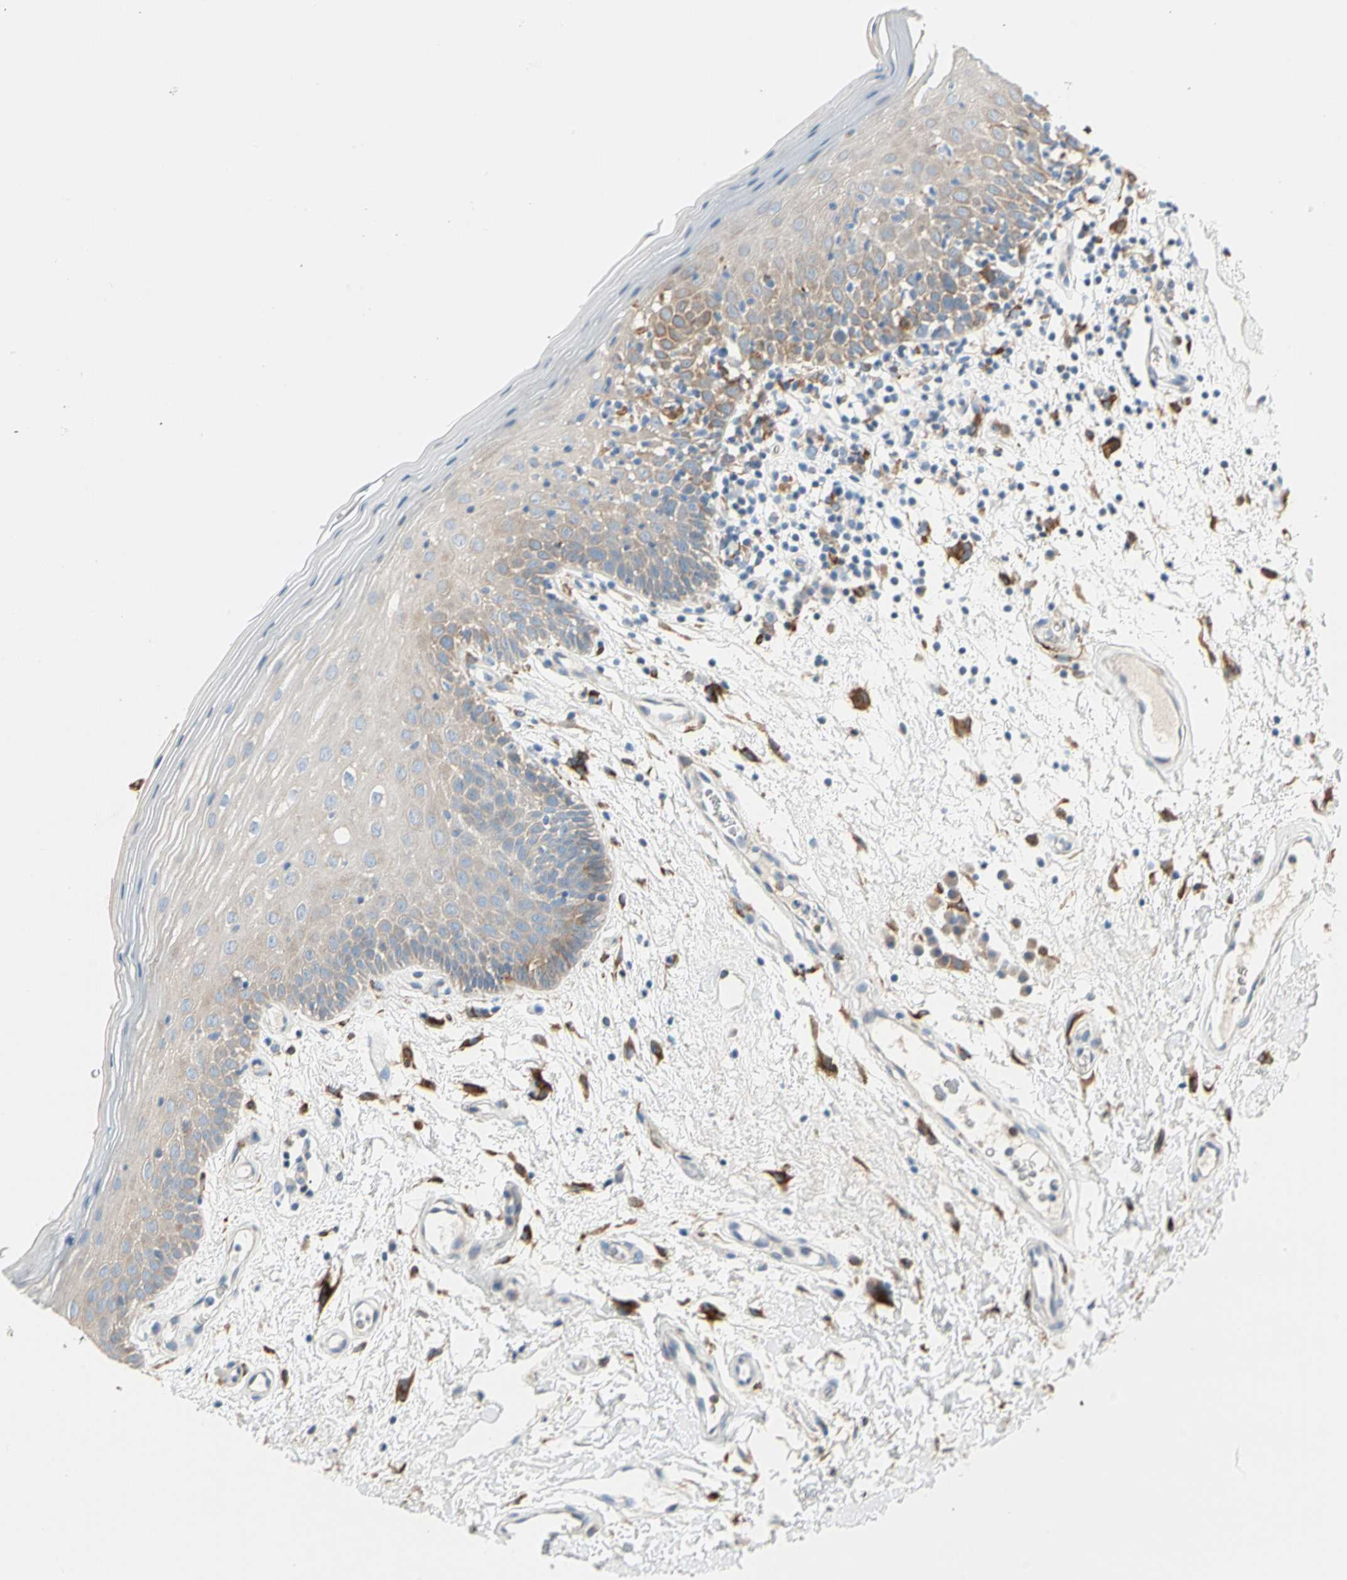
{"staining": {"intensity": "moderate", "quantity": "25%-75%", "location": "cytoplasmic/membranous"}, "tissue": "oral mucosa", "cell_type": "Squamous epithelial cells", "image_type": "normal", "snomed": [{"axis": "morphology", "description": "Normal tissue, NOS"}, {"axis": "morphology", "description": "Squamous cell carcinoma, NOS"}, {"axis": "topography", "description": "Skeletal muscle"}, {"axis": "topography", "description": "Oral tissue"}, {"axis": "topography", "description": "Head-Neck"}], "caption": "Immunohistochemistry micrograph of unremarkable oral mucosa: oral mucosa stained using immunohistochemistry (IHC) demonstrates medium levels of moderate protein expression localized specifically in the cytoplasmic/membranous of squamous epithelial cells, appearing as a cytoplasmic/membranous brown color.", "gene": "LRPAP1", "patient": {"sex": "male", "age": 71}}